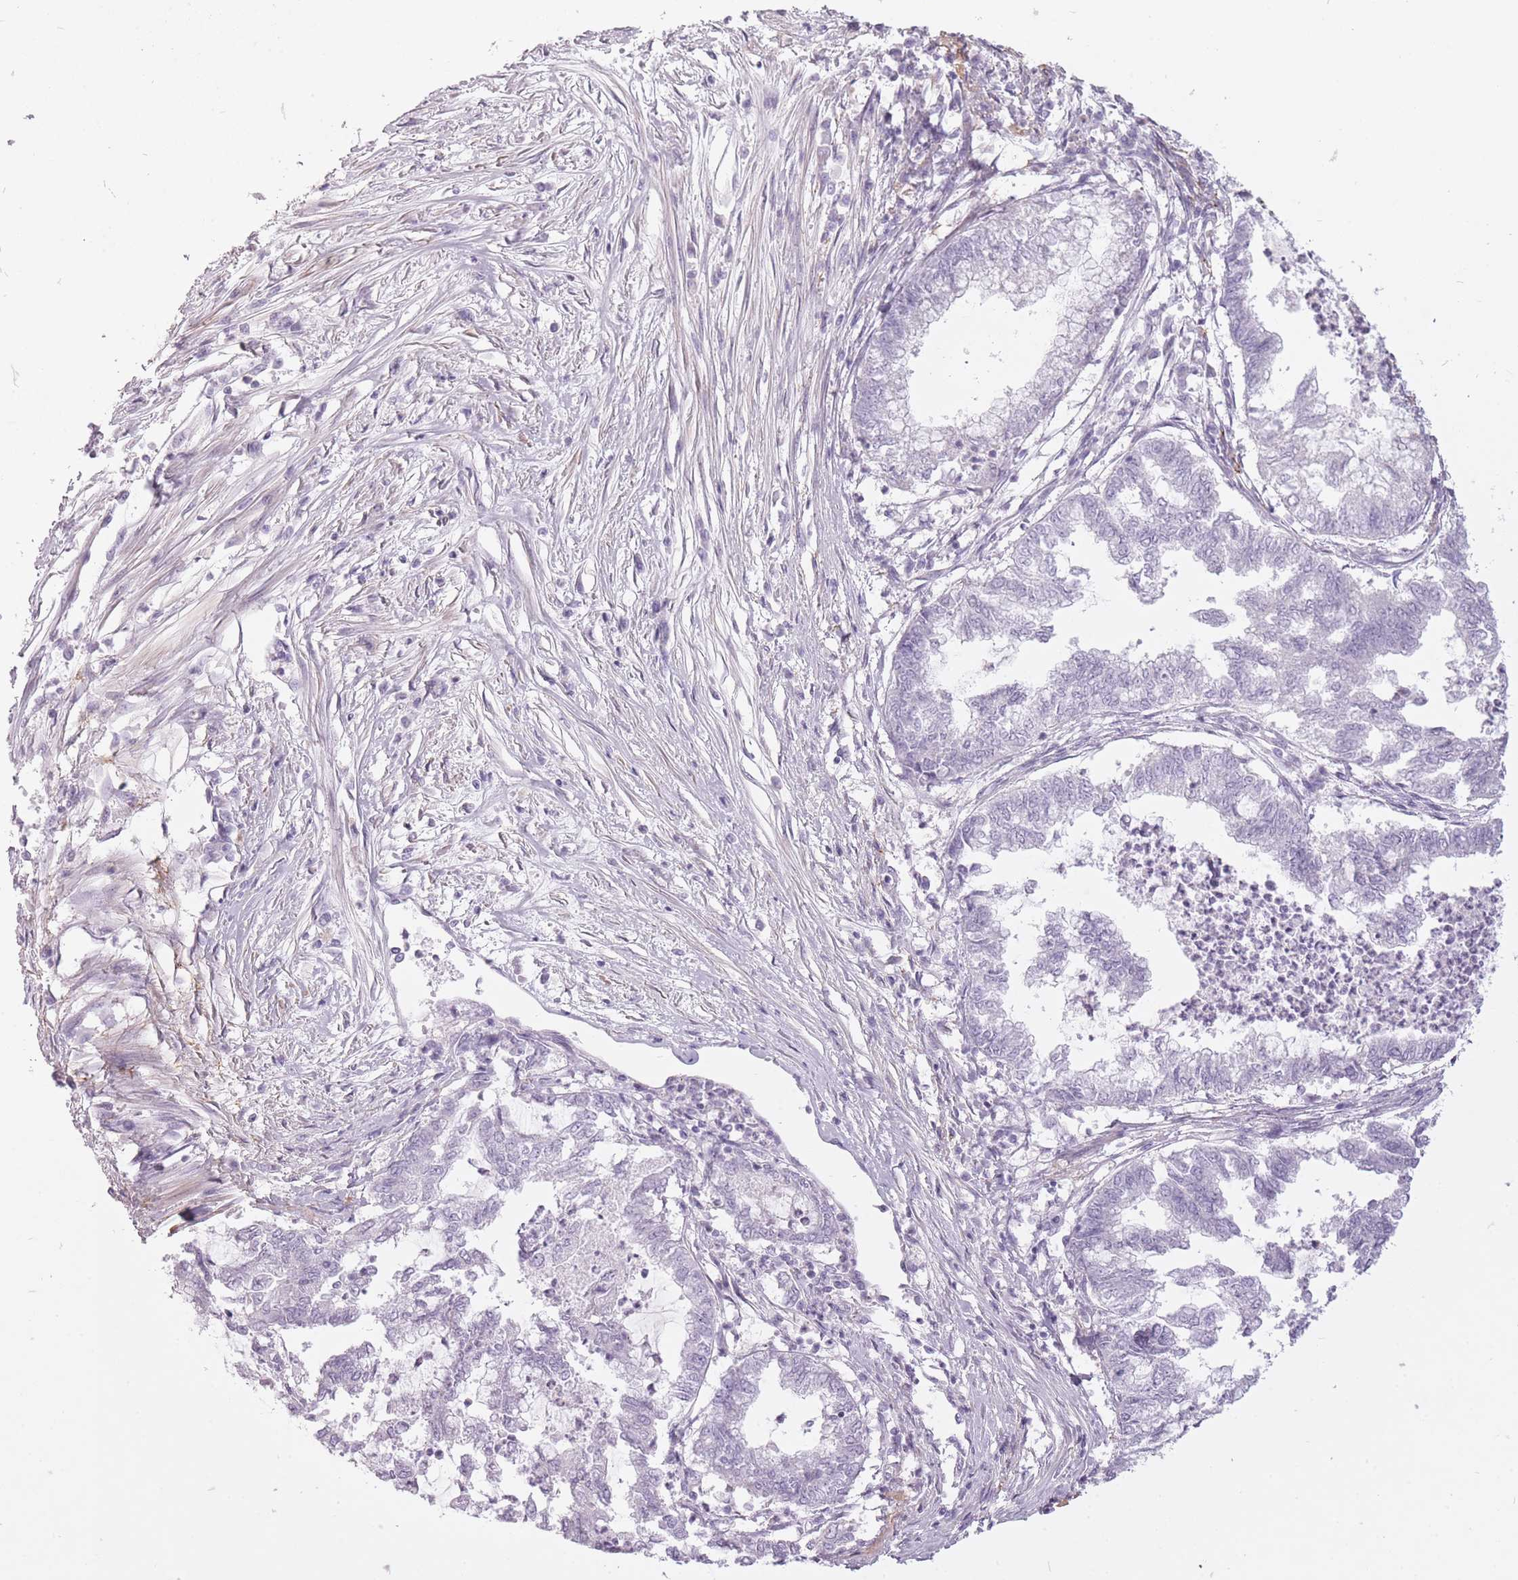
{"staining": {"intensity": "negative", "quantity": "none", "location": "none"}, "tissue": "endometrial cancer", "cell_type": "Tumor cells", "image_type": "cancer", "snomed": [{"axis": "morphology", "description": "Adenocarcinoma, NOS"}, {"axis": "topography", "description": "Endometrium"}], "caption": "High magnification brightfield microscopy of adenocarcinoma (endometrial) stained with DAB (brown) and counterstained with hematoxylin (blue): tumor cells show no significant positivity.", "gene": "RFX4", "patient": {"sex": "female", "age": 79}}